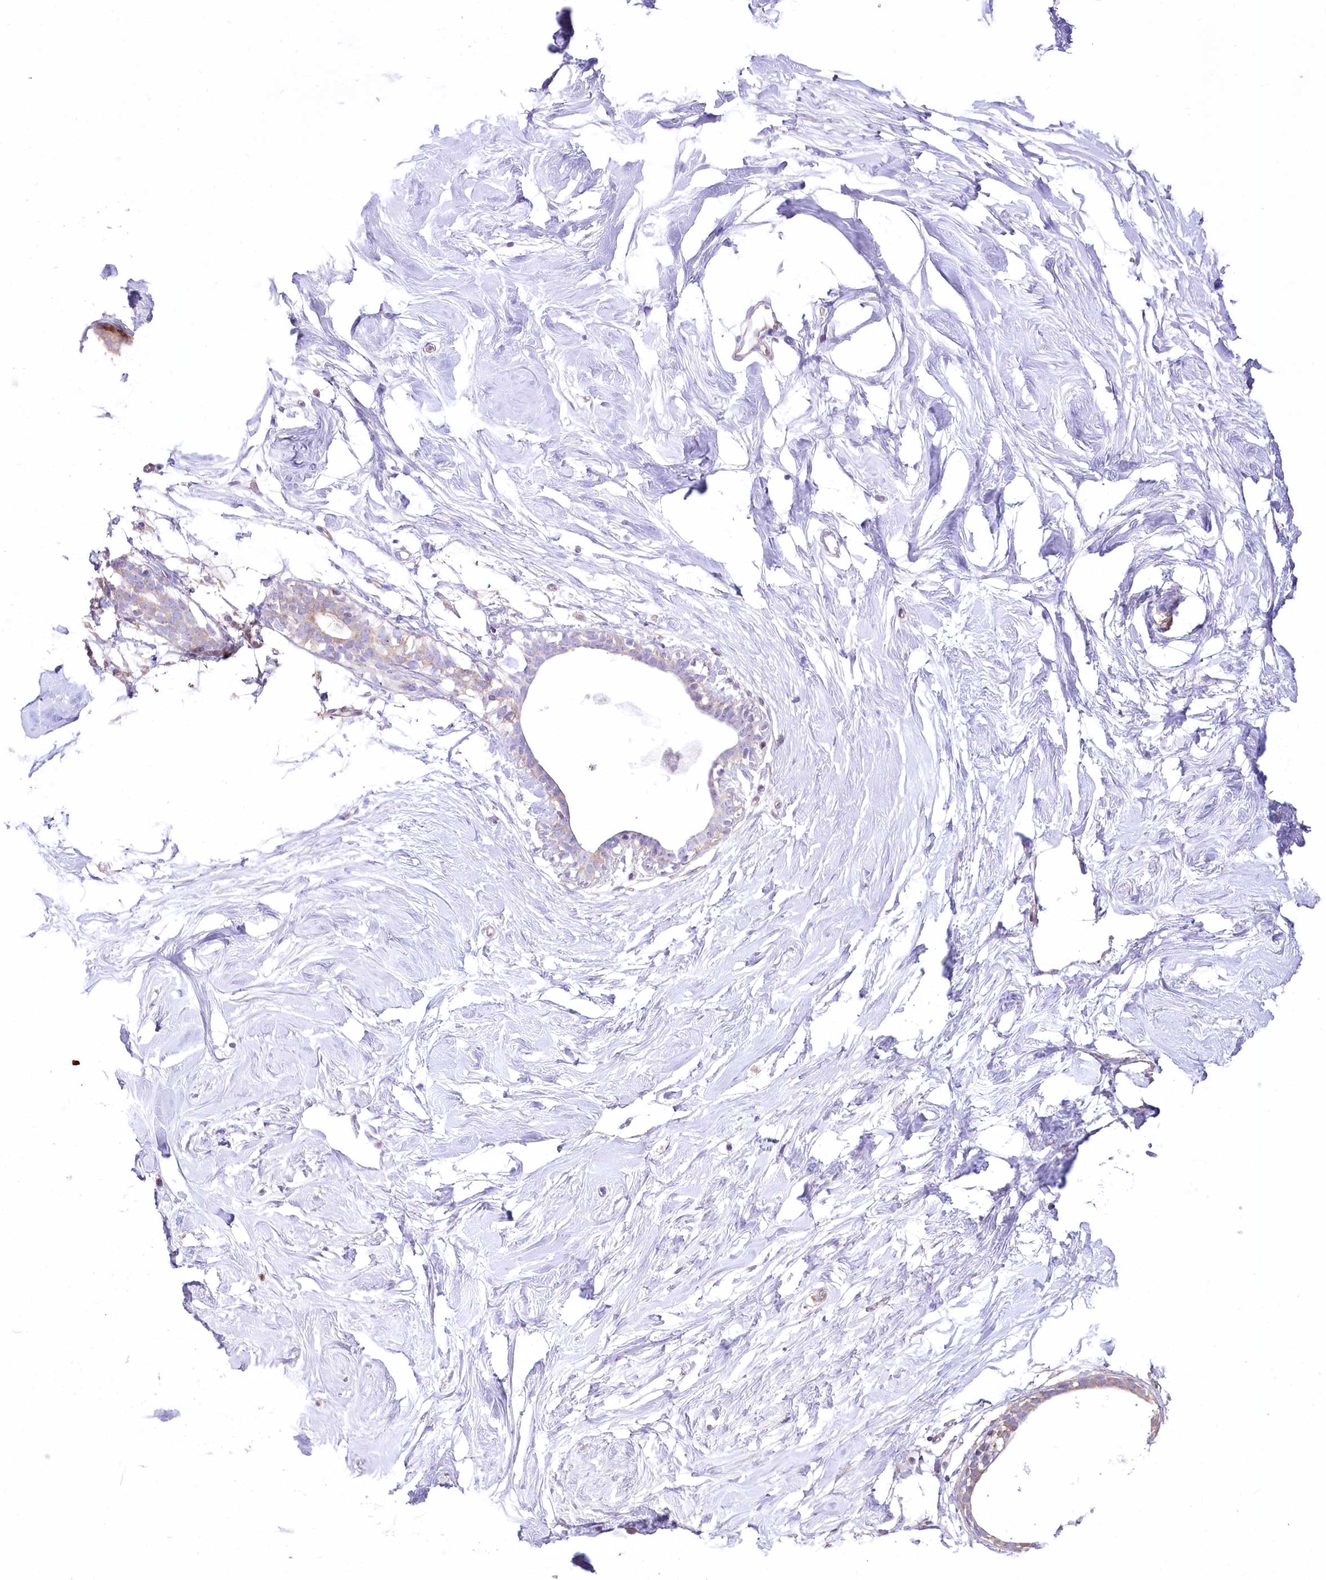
{"staining": {"intensity": "negative", "quantity": "none", "location": "none"}, "tissue": "breast", "cell_type": "Adipocytes", "image_type": "normal", "snomed": [{"axis": "morphology", "description": "Normal tissue, NOS"}, {"axis": "morphology", "description": "Adenoma, NOS"}, {"axis": "topography", "description": "Breast"}], "caption": "Immunohistochemical staining of normal breast demonstrates no significant positivity in adipocytes. (DAB (3,3'-diaminobenzidine) immunohistochemistry visualized using brightfield microscopy, high magnification).", "gene": "FAM216A", "patient": {"sex": "female", "age": 23}}